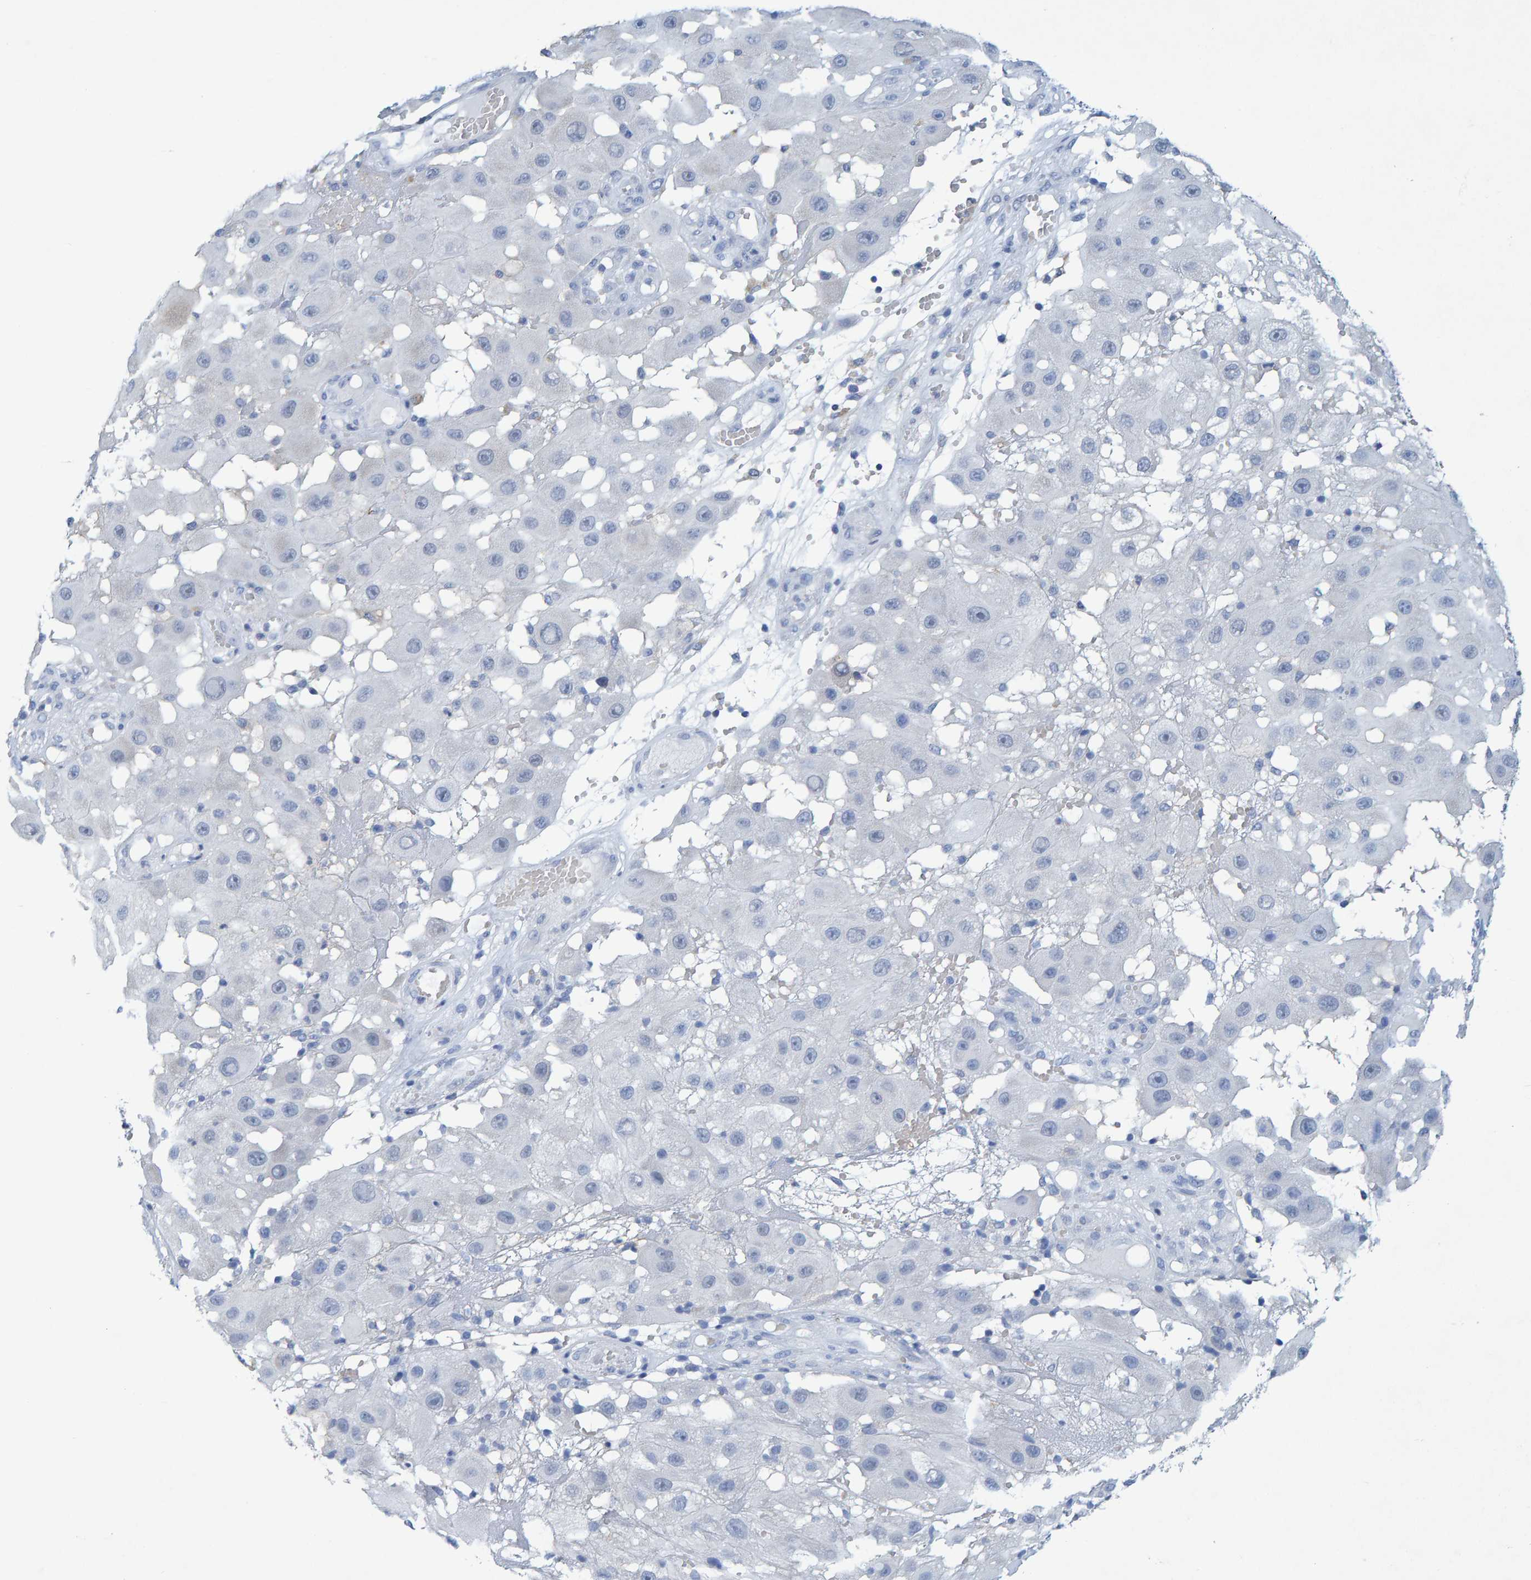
{"staining": {"intensity": "negative", "quantity": "none", "location": "none"}, "tissue": "melanoma", "cell_type": "Tumor cells", "image_type": "cancer", "snomed": [{"axis": "morphology", "description": "Malignant melanoma, NOS"}, {"axis": "topography", "description": "Skin"}], "caption": "This is a image of immunohistochemistry staining of malignant melanoma, which shows no staining in tumor cells. (IHC, brightfield microscopy, high magnification).", "gene": "ALAD", "patient": {"sex": "female", "age": 81}}